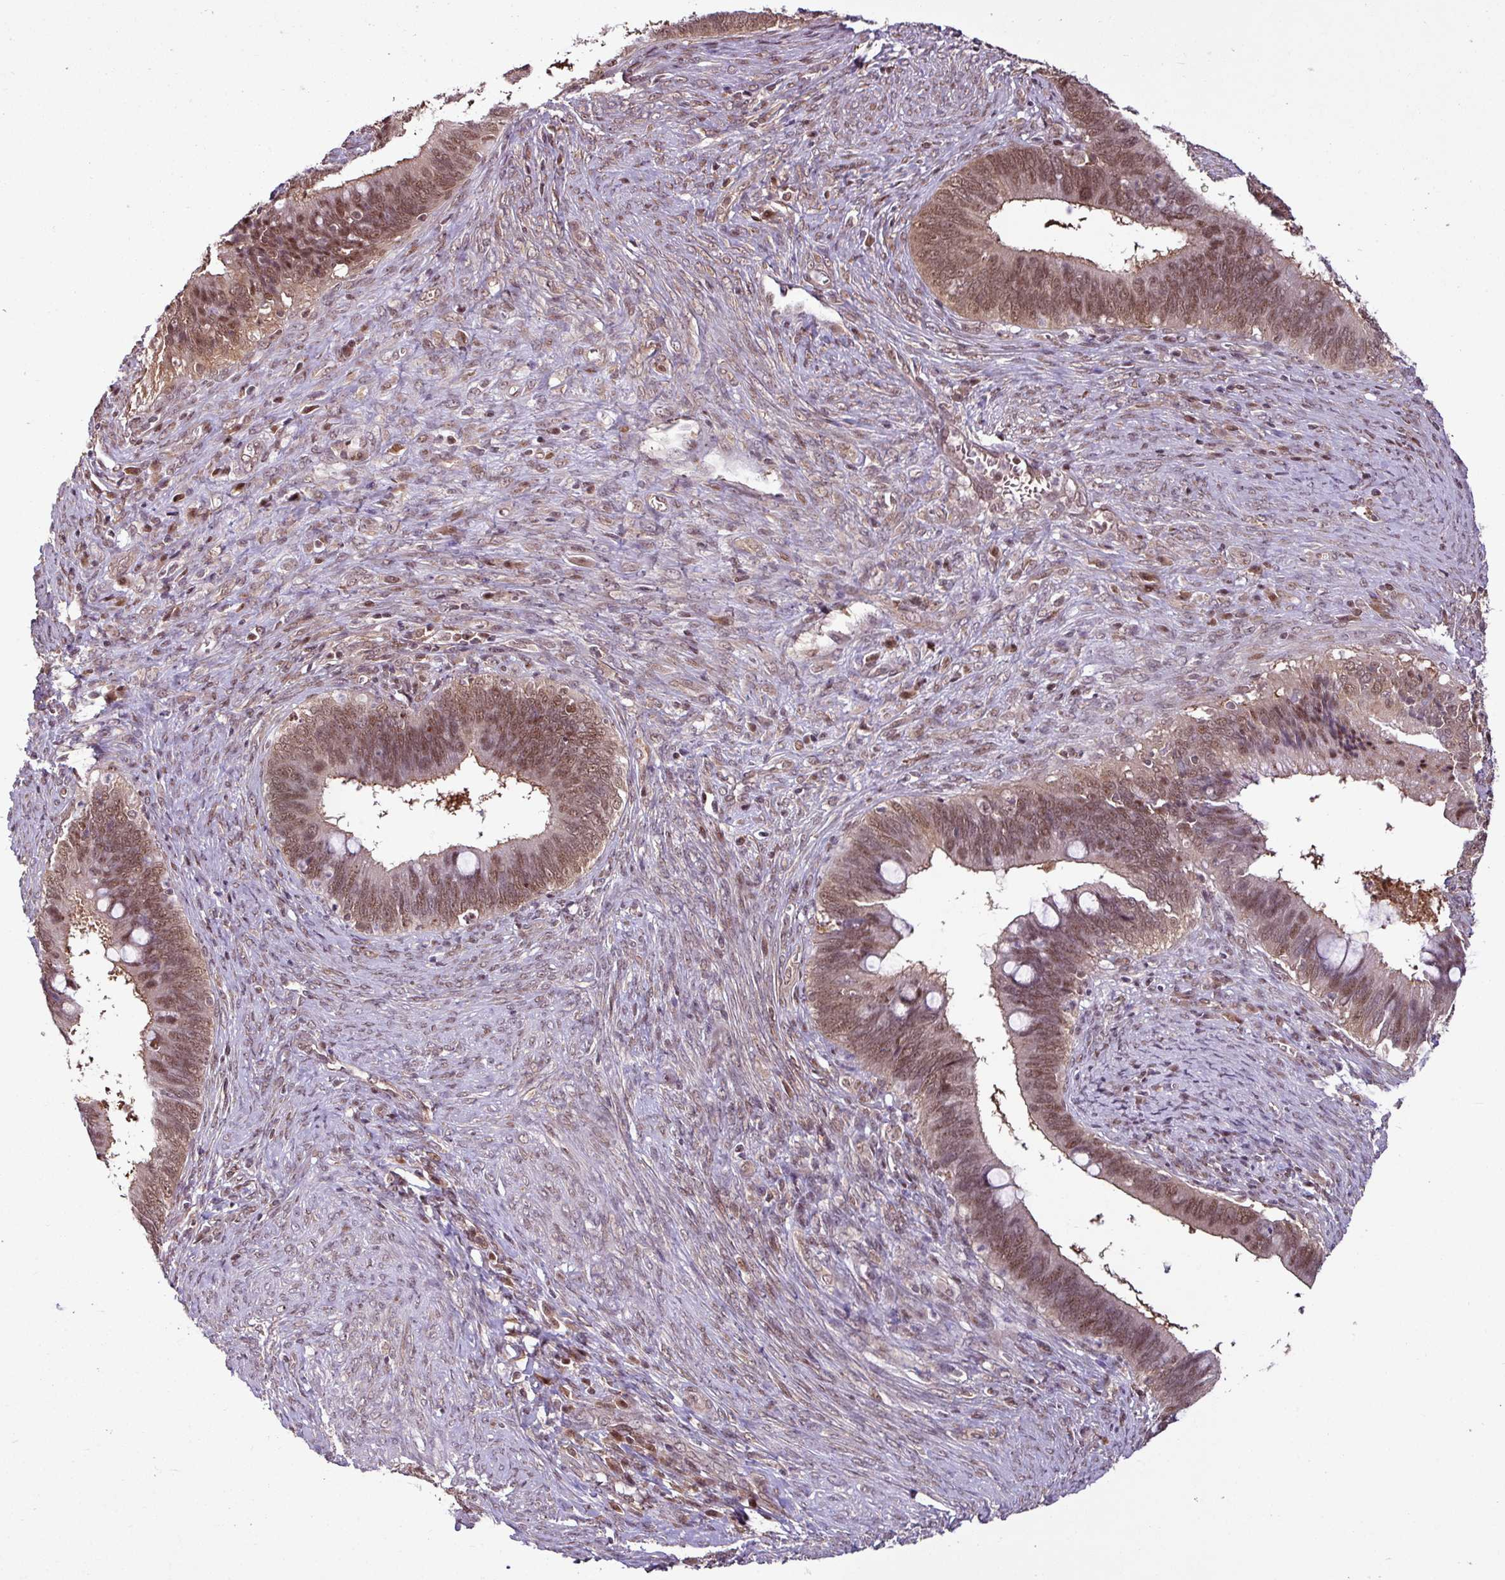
{"staining": {"intensity": "moderate", "quantity": ">75%", "location": "cytoplasmic/membranous,nuclear"}, "tissue": "cervical cancer", "cell_type": "Tumor cells", "image_type": "cancer", "snomed": [{"axis": "morphology", "description": "Adenocarcinoma, NOS"}, {"axis": "topography", "description": "Cervix"}], "caption": "High-magnification brightfield microscopy of adenocarcinoma (cervical) stained with DAB (brown) and counterstained with hematoxylin (blue). tumor cells exhibit moderate cytoplasmic/membranous and nuclear expression is seen in about>75% of cells. (Stains: DAB (3,3'-diaminobenzidine) in brown, nuclei in blue, Microscopy: brightfield microscopy at high magnification).", "gene": "ITPKC", "patient": {"sex": "female", "age": 42}}